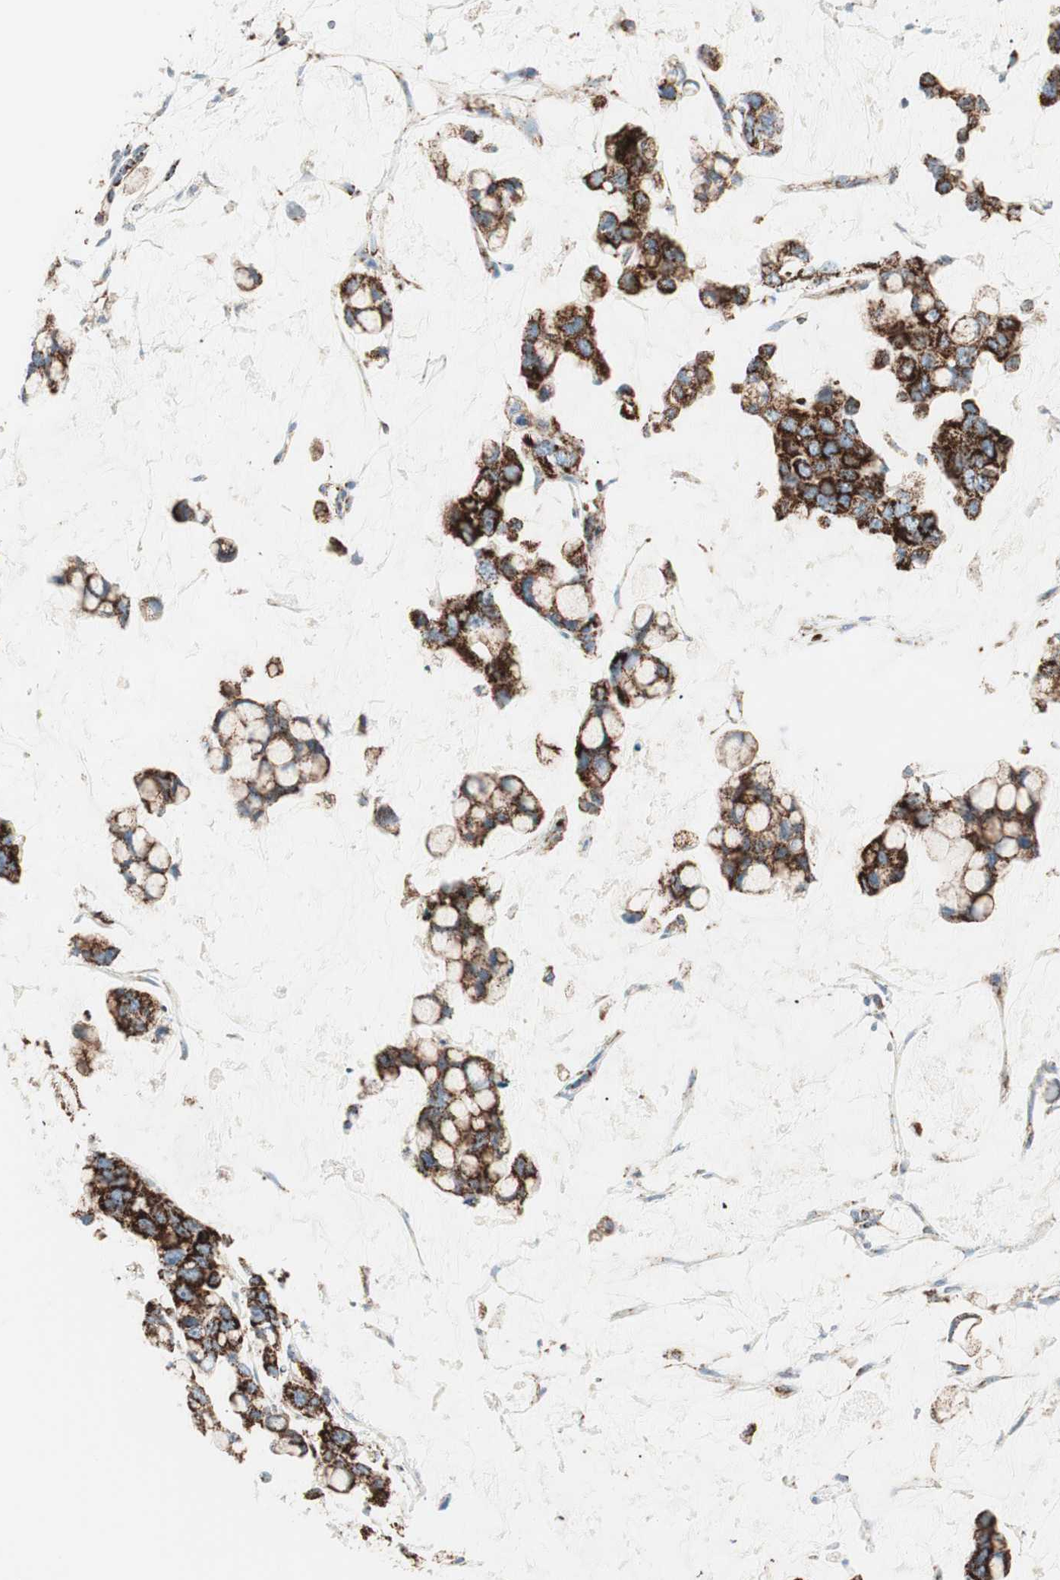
{"staining": {"intensity": "strong", "quantity": ">75%", "location": "cytoplasmic/membranous"}, "tissue": "stomach cancer", "cell_type": "Tumor cells", "image_type": "cancer", "snomed": [{"axis": "morphology", "description": "Adenocarcinoma, NOS"}, {"axis": "topography", "description": "Stomach, lower"}], "caption": "Strong cytoplasmic/membranous positivity is present in about >75% of tumor cells in stomach cancer (adenocarcinoma).", "gene": "TOMM20", "patient": {"sex": "male", "age": 84}}